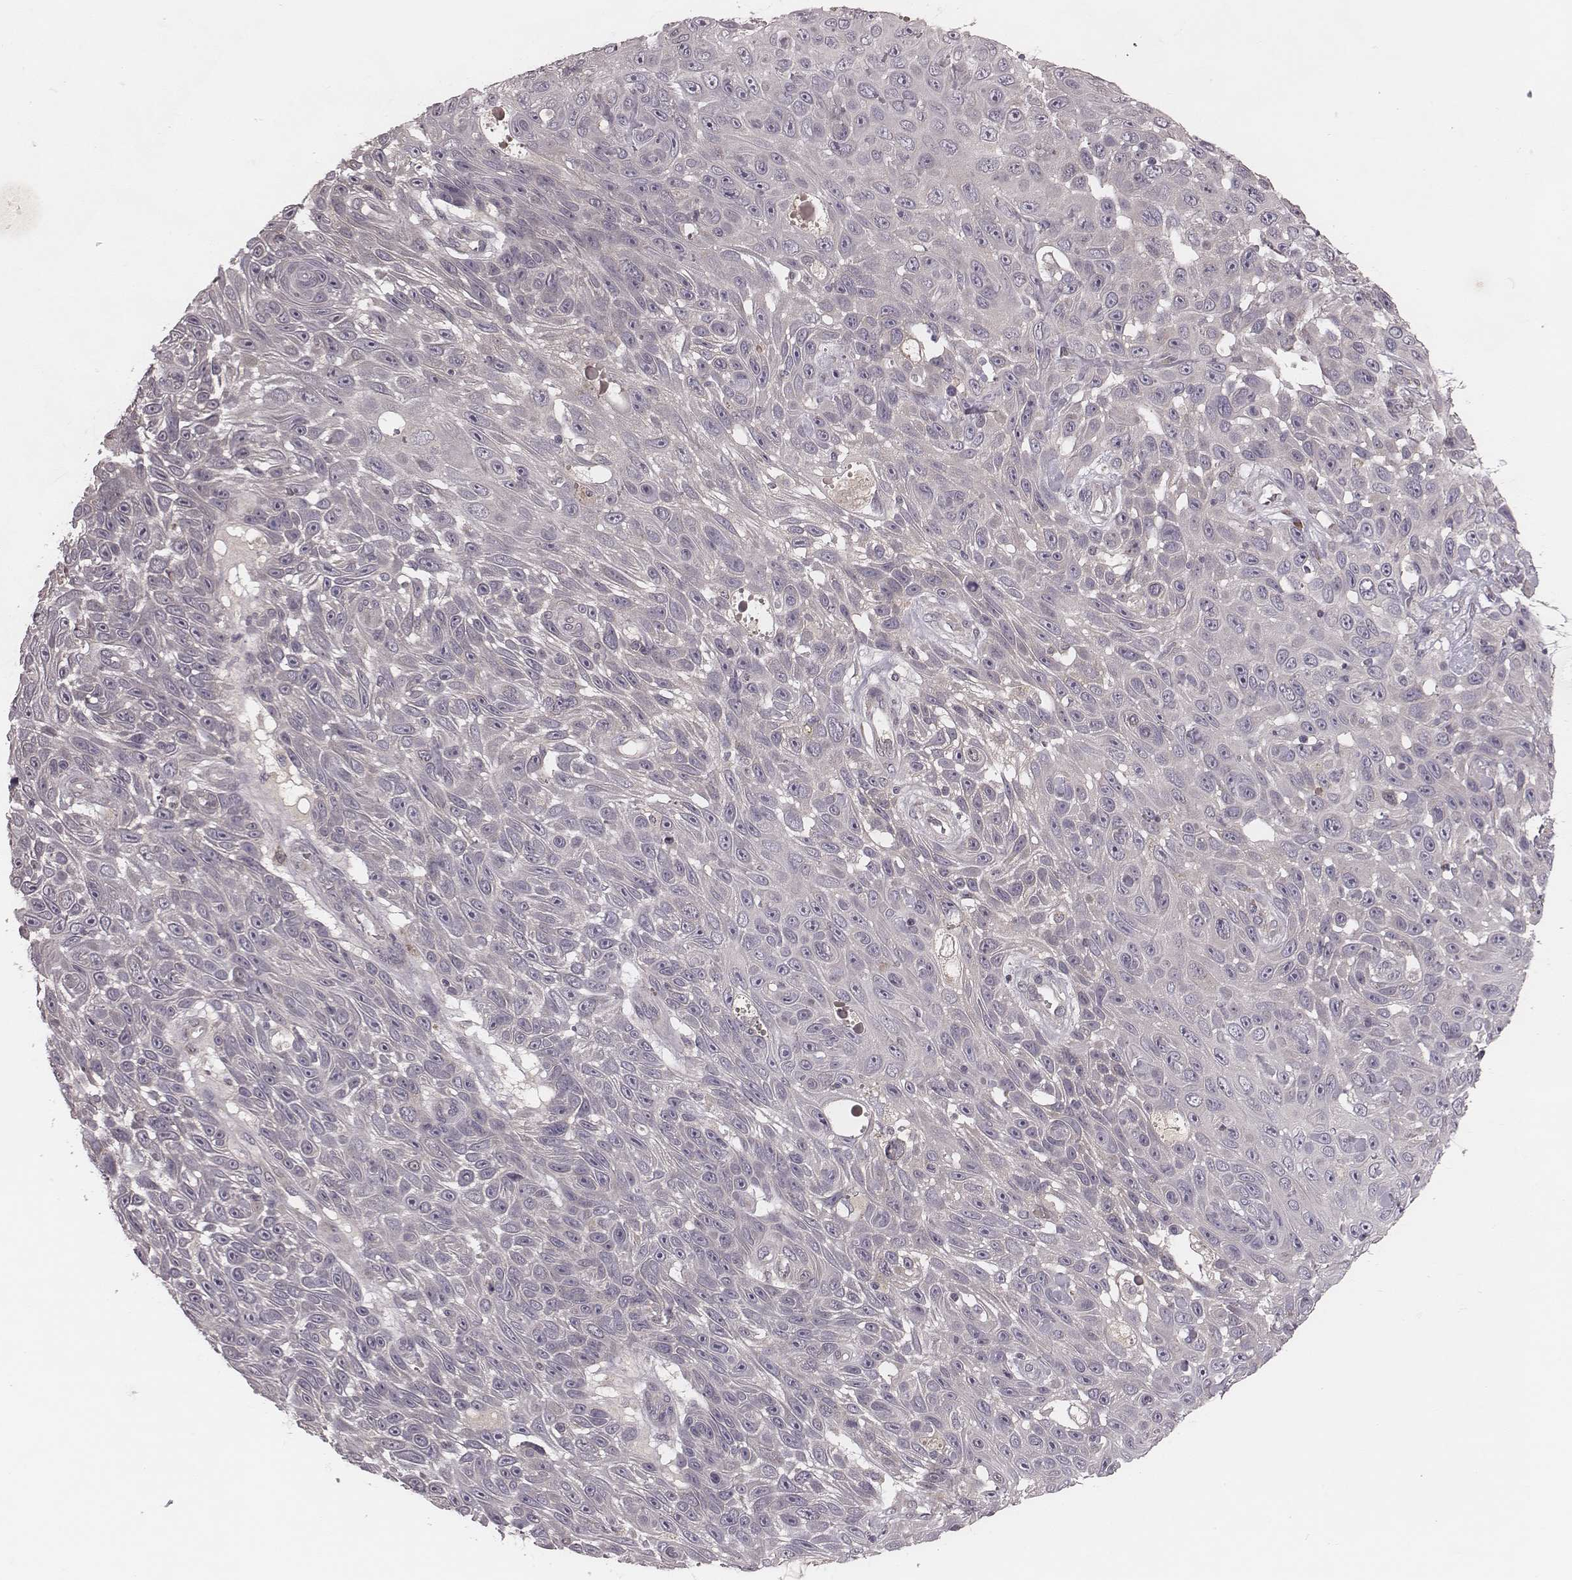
{"staining": {"intensity": "negative", "quantity": "none", "location": "none"}, "tissue": "skin cancer", "cell_type": "Tumor cells", "image_type": "cancer", "snomed": [{"axis": "morphology", "description": "Squamous cell carcinoma, NOS"}, {"axis": "topography", "description": "Skin"}], "caption": "This is an immunohistochemistry (IHC) micrograph of squamous cell carcinoma (skin). There is no positivity in tumor cells.", "gene": "P2RX5", "patient": {"sex": "male", "age": 82}}